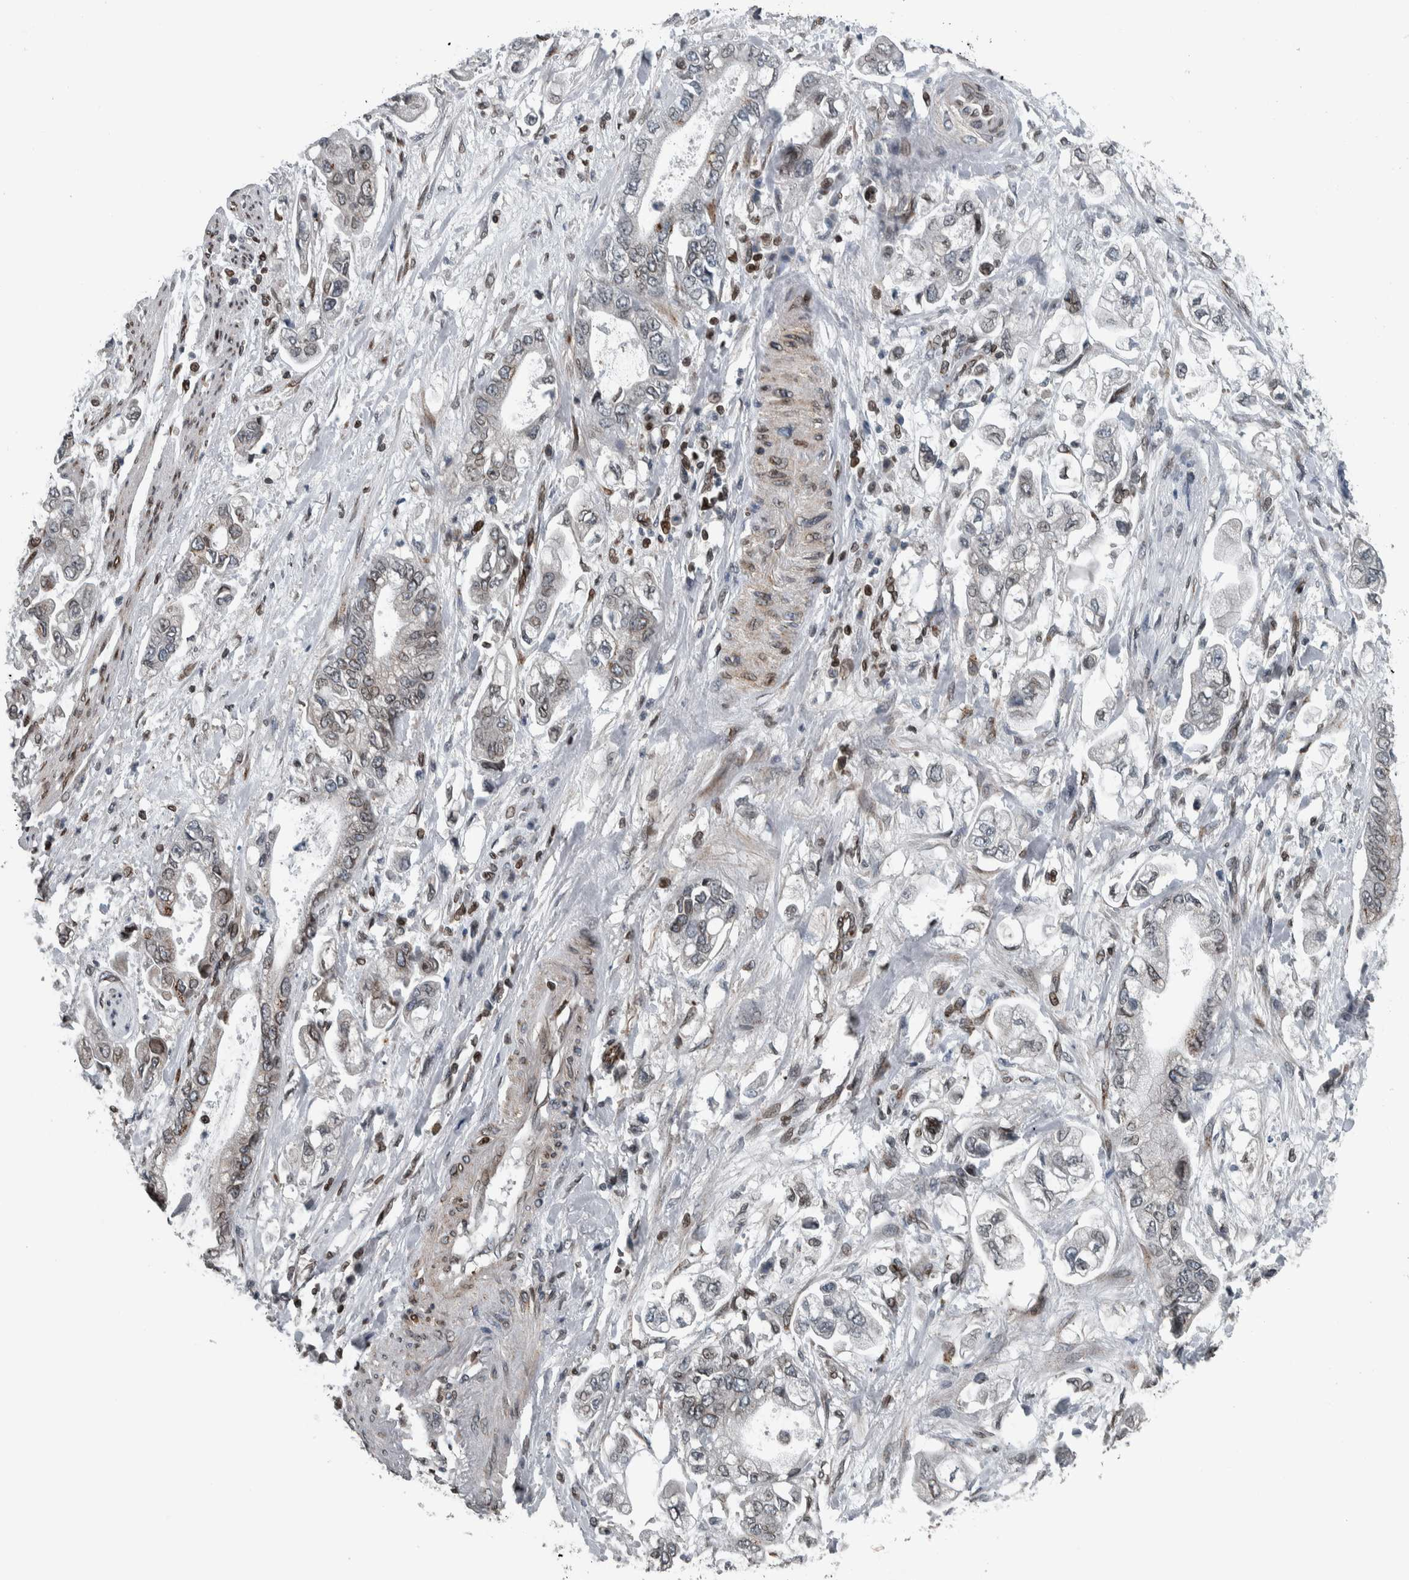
{"staining": {"intensity": "weak", "quantity": "<25%", "location": "cytoplasmic/membranous"}, "tissue": "stomach cancer", "cell_type": "Tumor cells", "image_type": "cancer", "snomed": [{"axis": "morphology", "description": "Normal tissue, NOS"}, {"axis": "morphology", "description": "Adenocarcinoma, NOS"}, {"axis": "topography", "description": "Stomach"}], "caption": "DAB immunohistochemical staining of human stomach cancer (adenocarcinoma) reveals no significant staining in tumor cells. (IHC, brightfield microscopy, high magnification).", "gene": "FAM135B", "patient": {"sex": "male", "age": 62}}